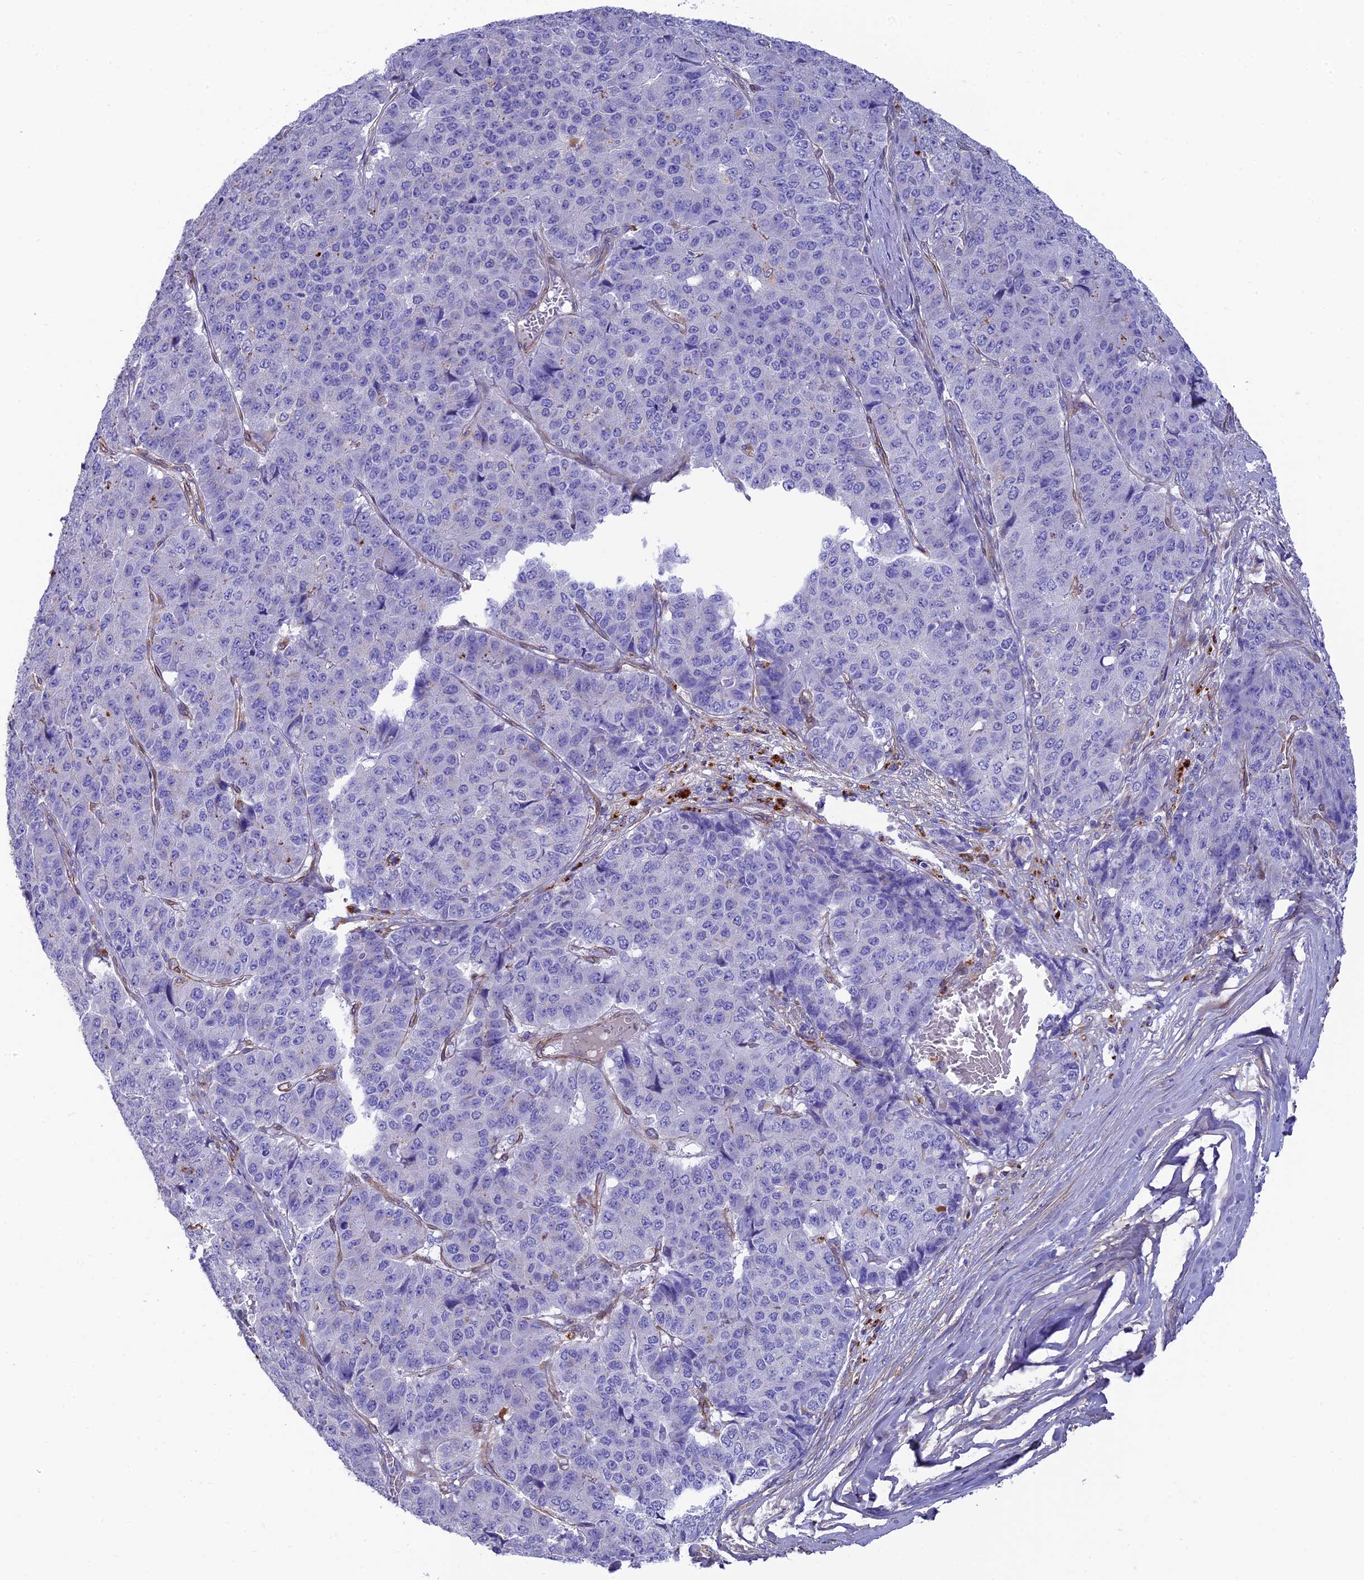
{"staining": {"intensity": "negative", "quantity": "none", "location": "none"}, "tissue": "pancreatic cancer", "cell_type": "Tumor cells", "image_type": "cancer", "snomed": [{"axis": "morphology", "description": "Adenocarcinoma, NOS"}, {"axis": "topography", "description": "Pancreas"}], "caption": "DAB immunohistochemical staining of pancreatic cancer demonstrates no significant expression in tumor cells.", "gene": "TNS1", "patient": {"sex": "male", "age": 50}}